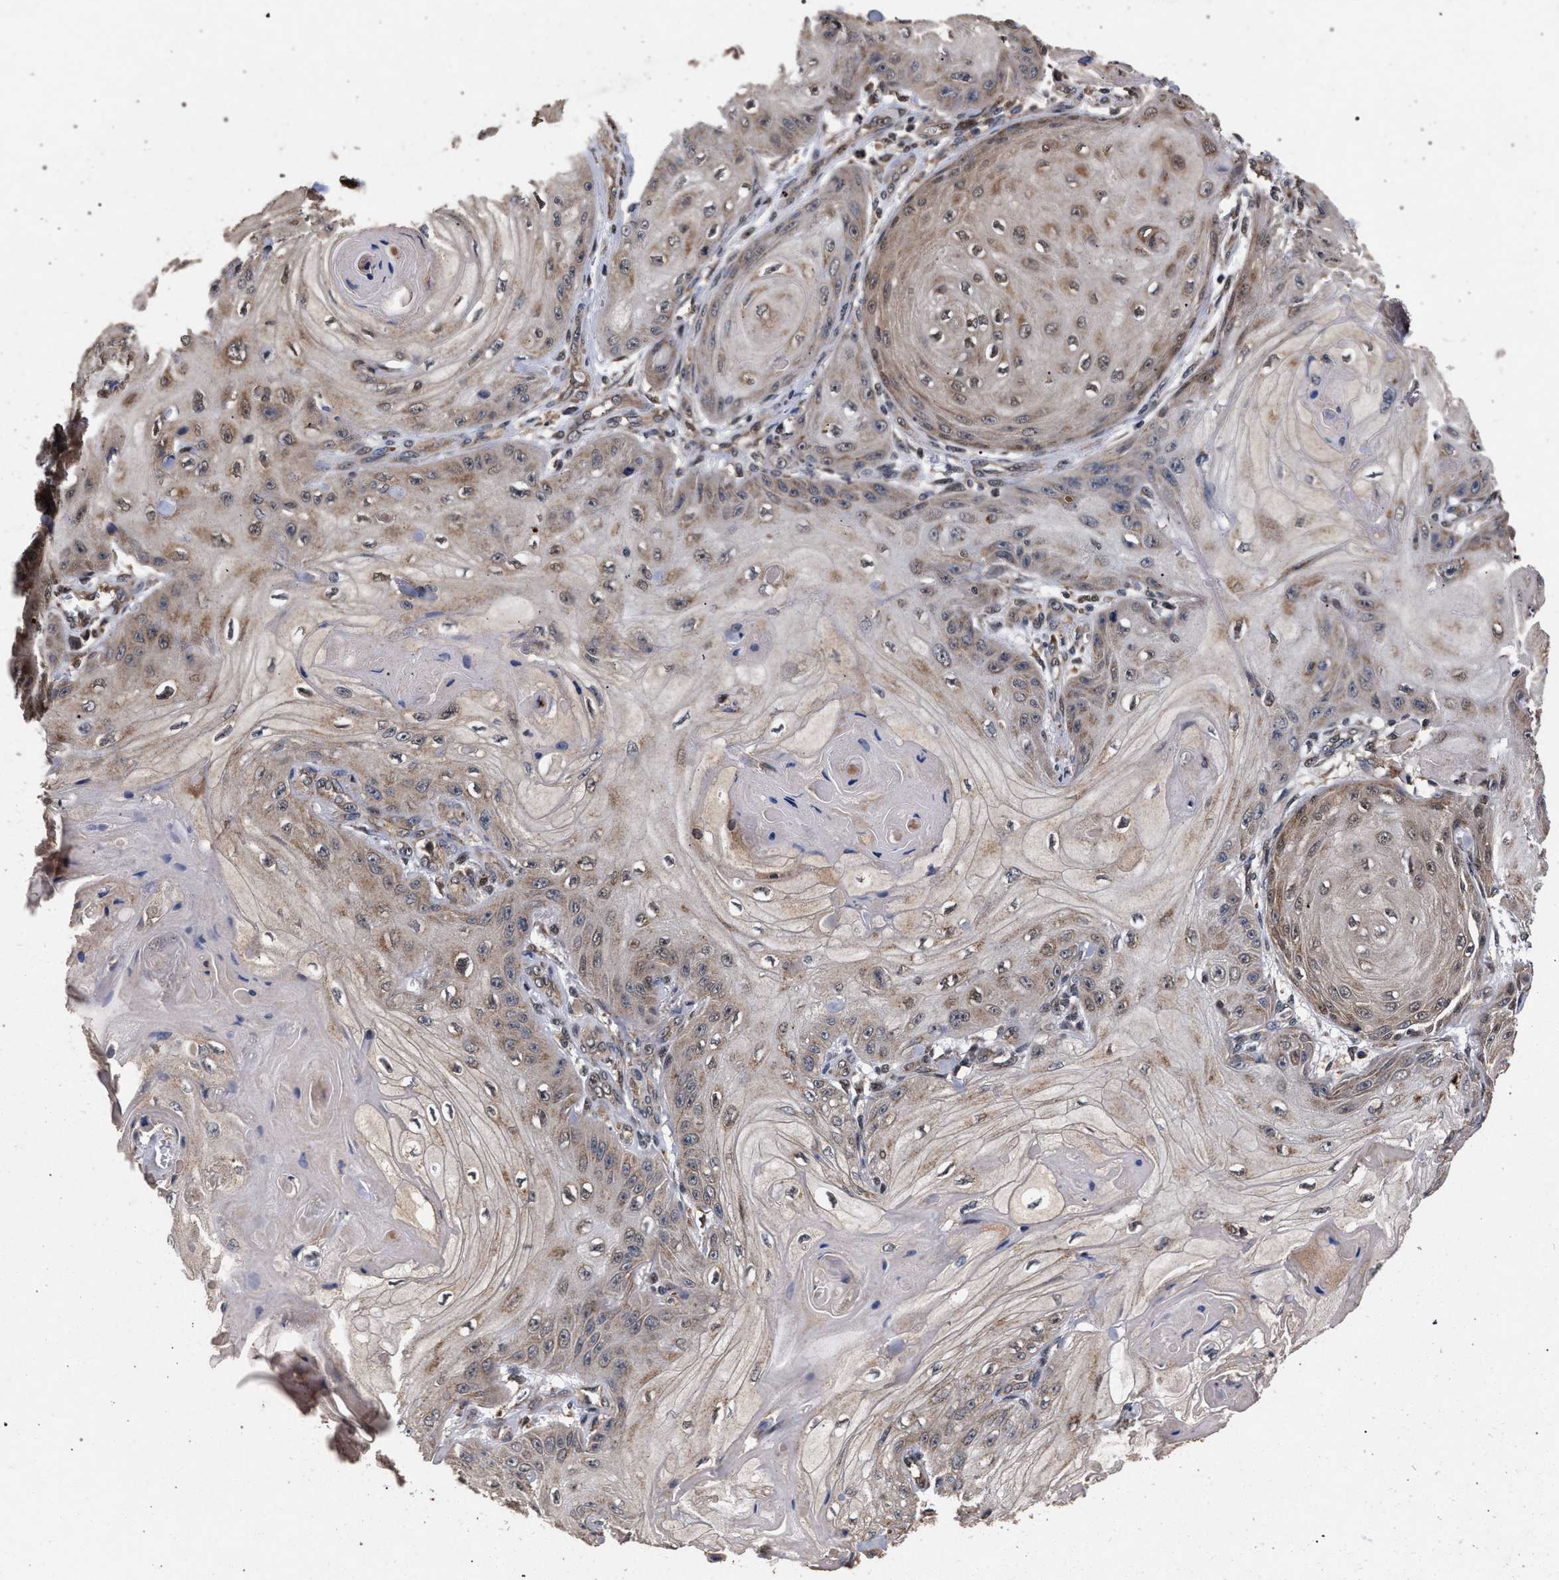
{"staining": {"intensity": "weak", "quantity": "25%-75%", "location": "cytoplasmic/membranous"}, "tissue": "skin cancer", "cell_type": "Tumor cells", "image_type": "cancer", "snomed": [{"axis": "morphology", "description": "Squamous cell carcinoma, NOS"}, {"axis": "topography", "description": "Skin"}], "caption": "Immunohistochemical staining of skin squamous cell carcinoma demonstrates weak cytoplasmic/membranous protein expression in about 25%-75% of tumor cells.", "gene": "ACOX1", "patient": {"sex": "male", "age": 74}}